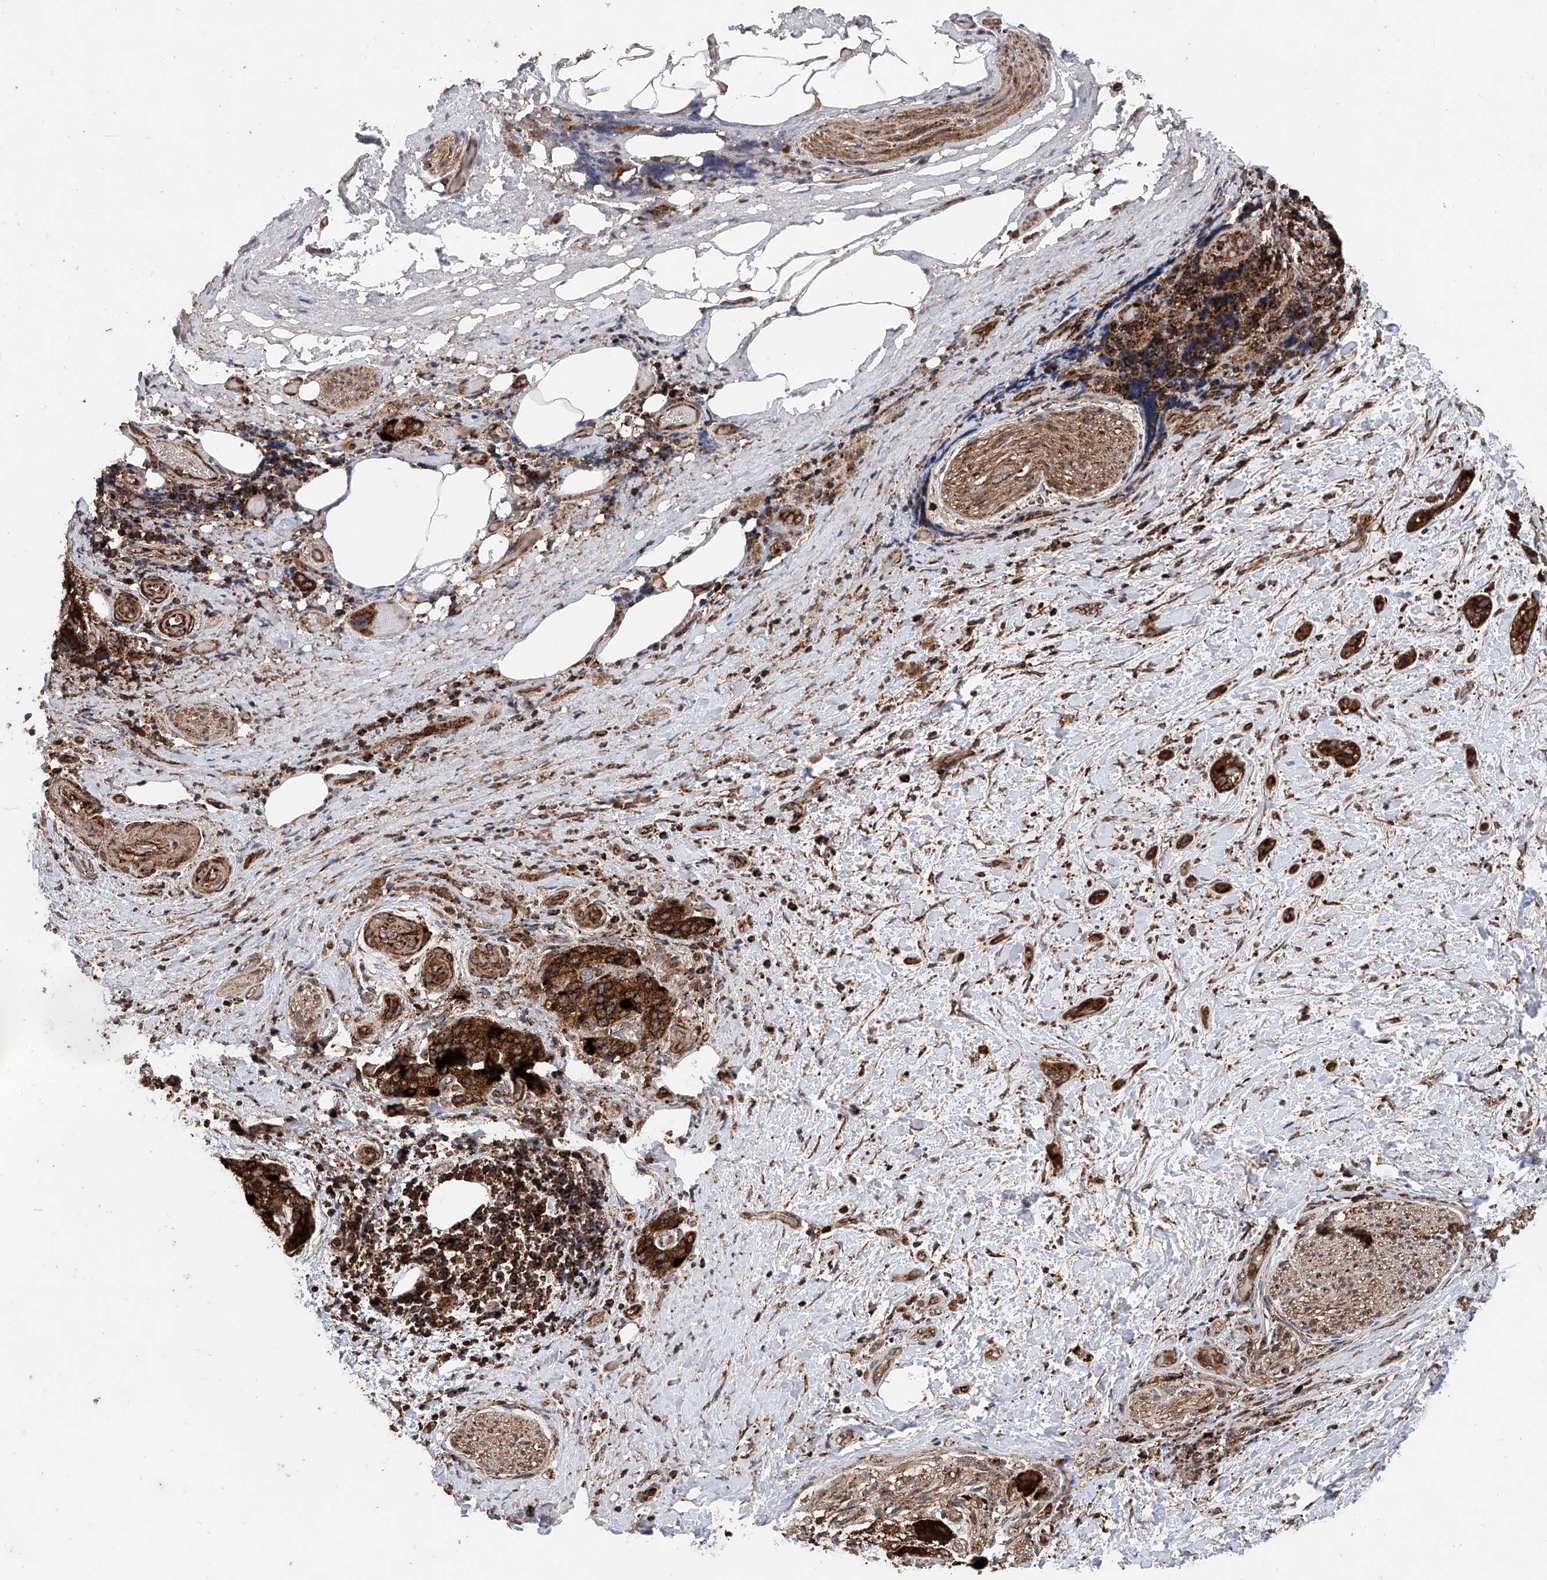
{"staining": {"intensity": "strong", "quantity": ">75%", "location": "cytoplasmic/membranous"}, "tissue": "pancreatic cancer", "cell_type": "Tumor cells", "image_type": "cancer", "snomed": [{"axis": "morphology", "description": "Normal tissue, NOS"}, {"axis": "morphology", "description": "Adenocarcinoma, NOS"}, {"axis": "topography", "description": "Pancreas"}, {"axis": "topography", "description": "Peripheral nerve tissue"}], "caption": "IHC photomicrograph of human adenocarcinoma (pancreatic) stained for a protein (brown), which exhibits high levels of strong cytoplasmic/membranous positivity in approximately >75% of tumor cells.", "gene": "PISD", "patient": {"sex": "female", "age": 63}}